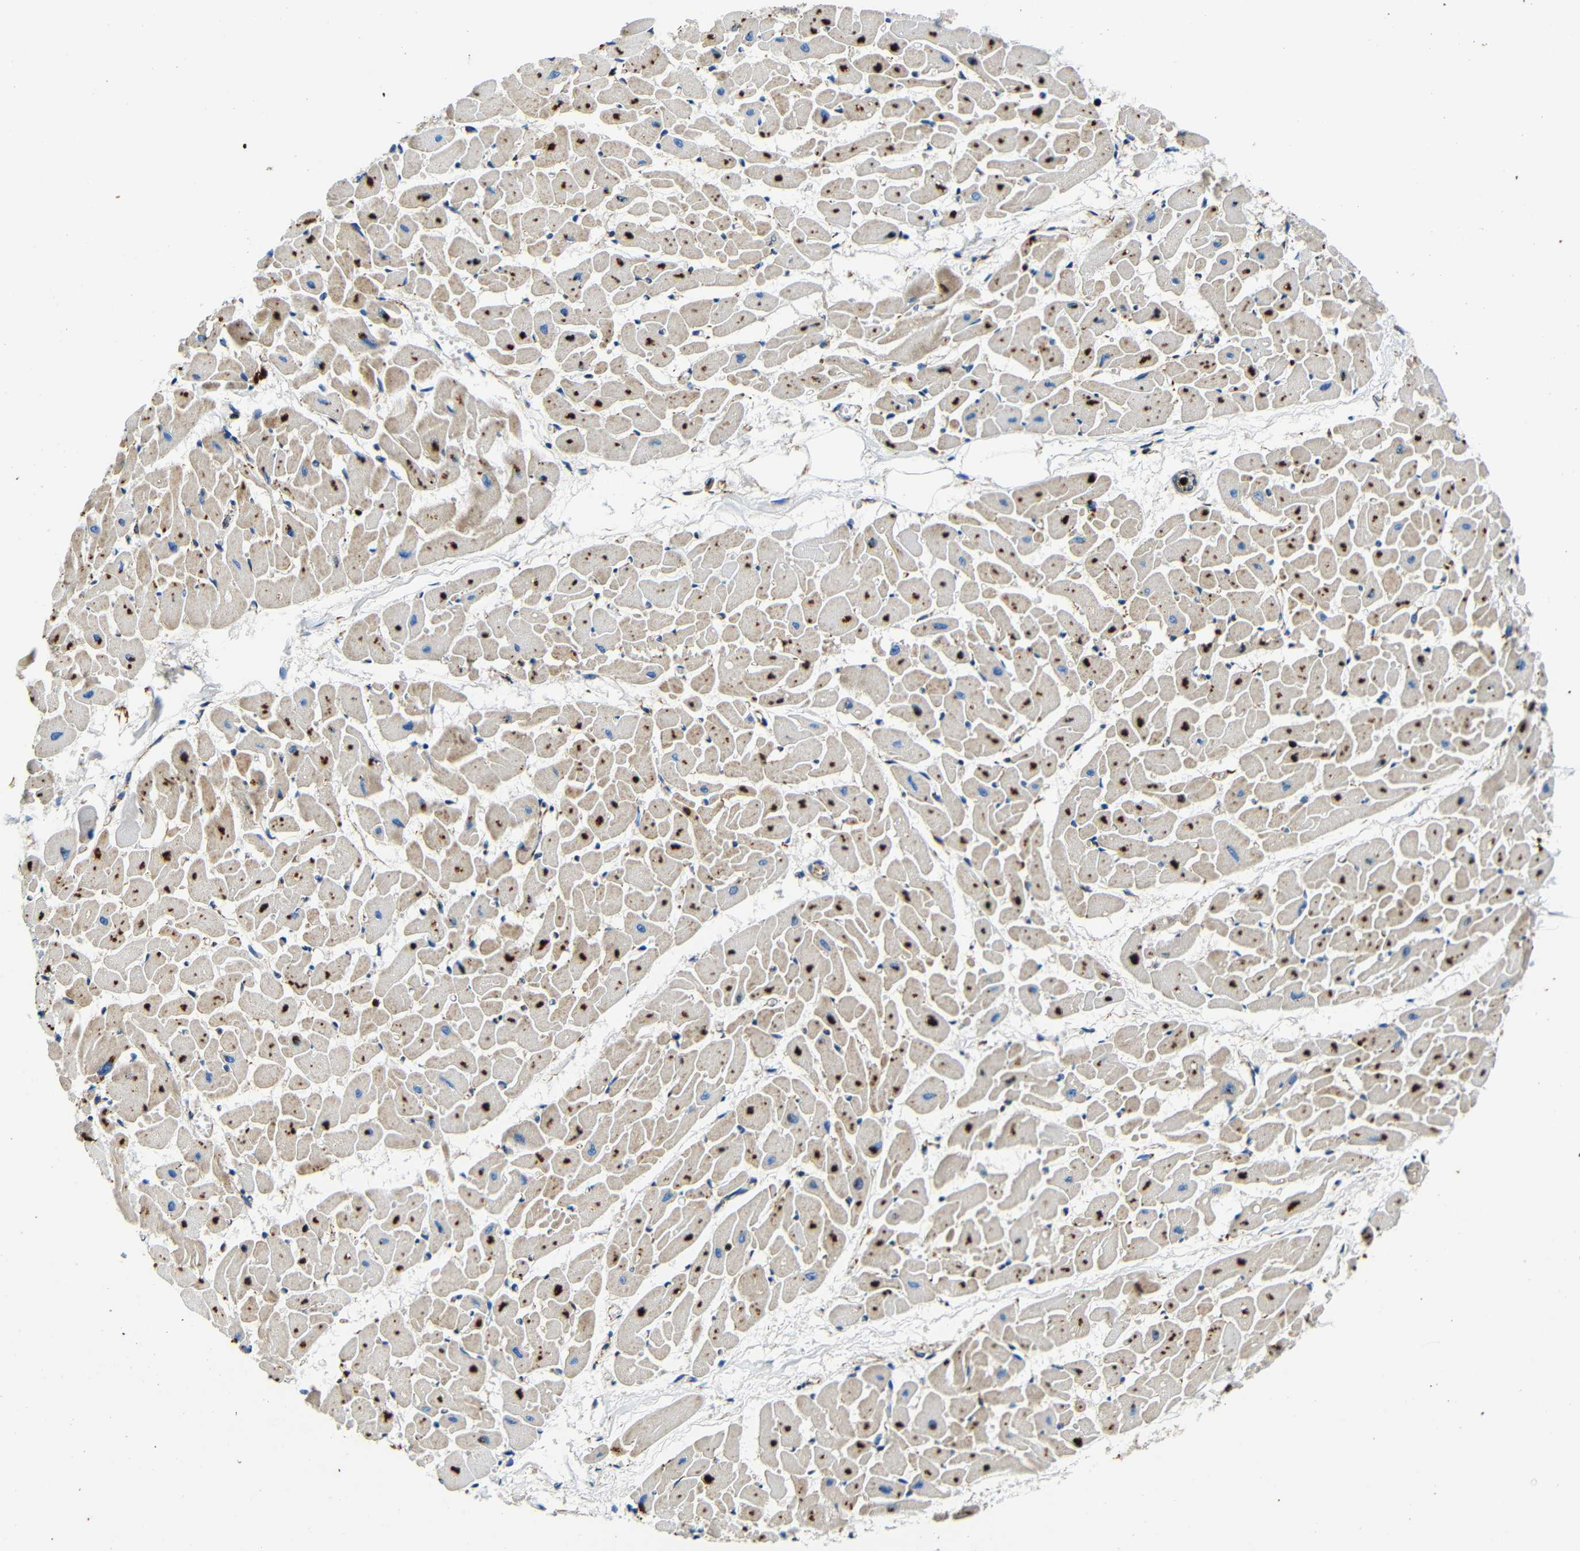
{"staining": {"intensity": "moderate", "quantity": "25%-75%", "location": "cytoplasmic/membranous"}, "tissue": "heart muscle", "cell_type": "Cardiomyocytes", "image_type": "normal", "snomed": [{"axis": "morphology", "description": "Normal tissue, NOS"}, {"axis": "topography", "description": "Heart"}], "caption": "Immunohistochemical staining of normal heart muscle displays 25%-75% levels of moderate cytoplasmic/membranous protein expression in about 25%-75% of cardiomyocytes.", "gene": "GALNT18", "patient": {"sex": "female", "age": 19}}